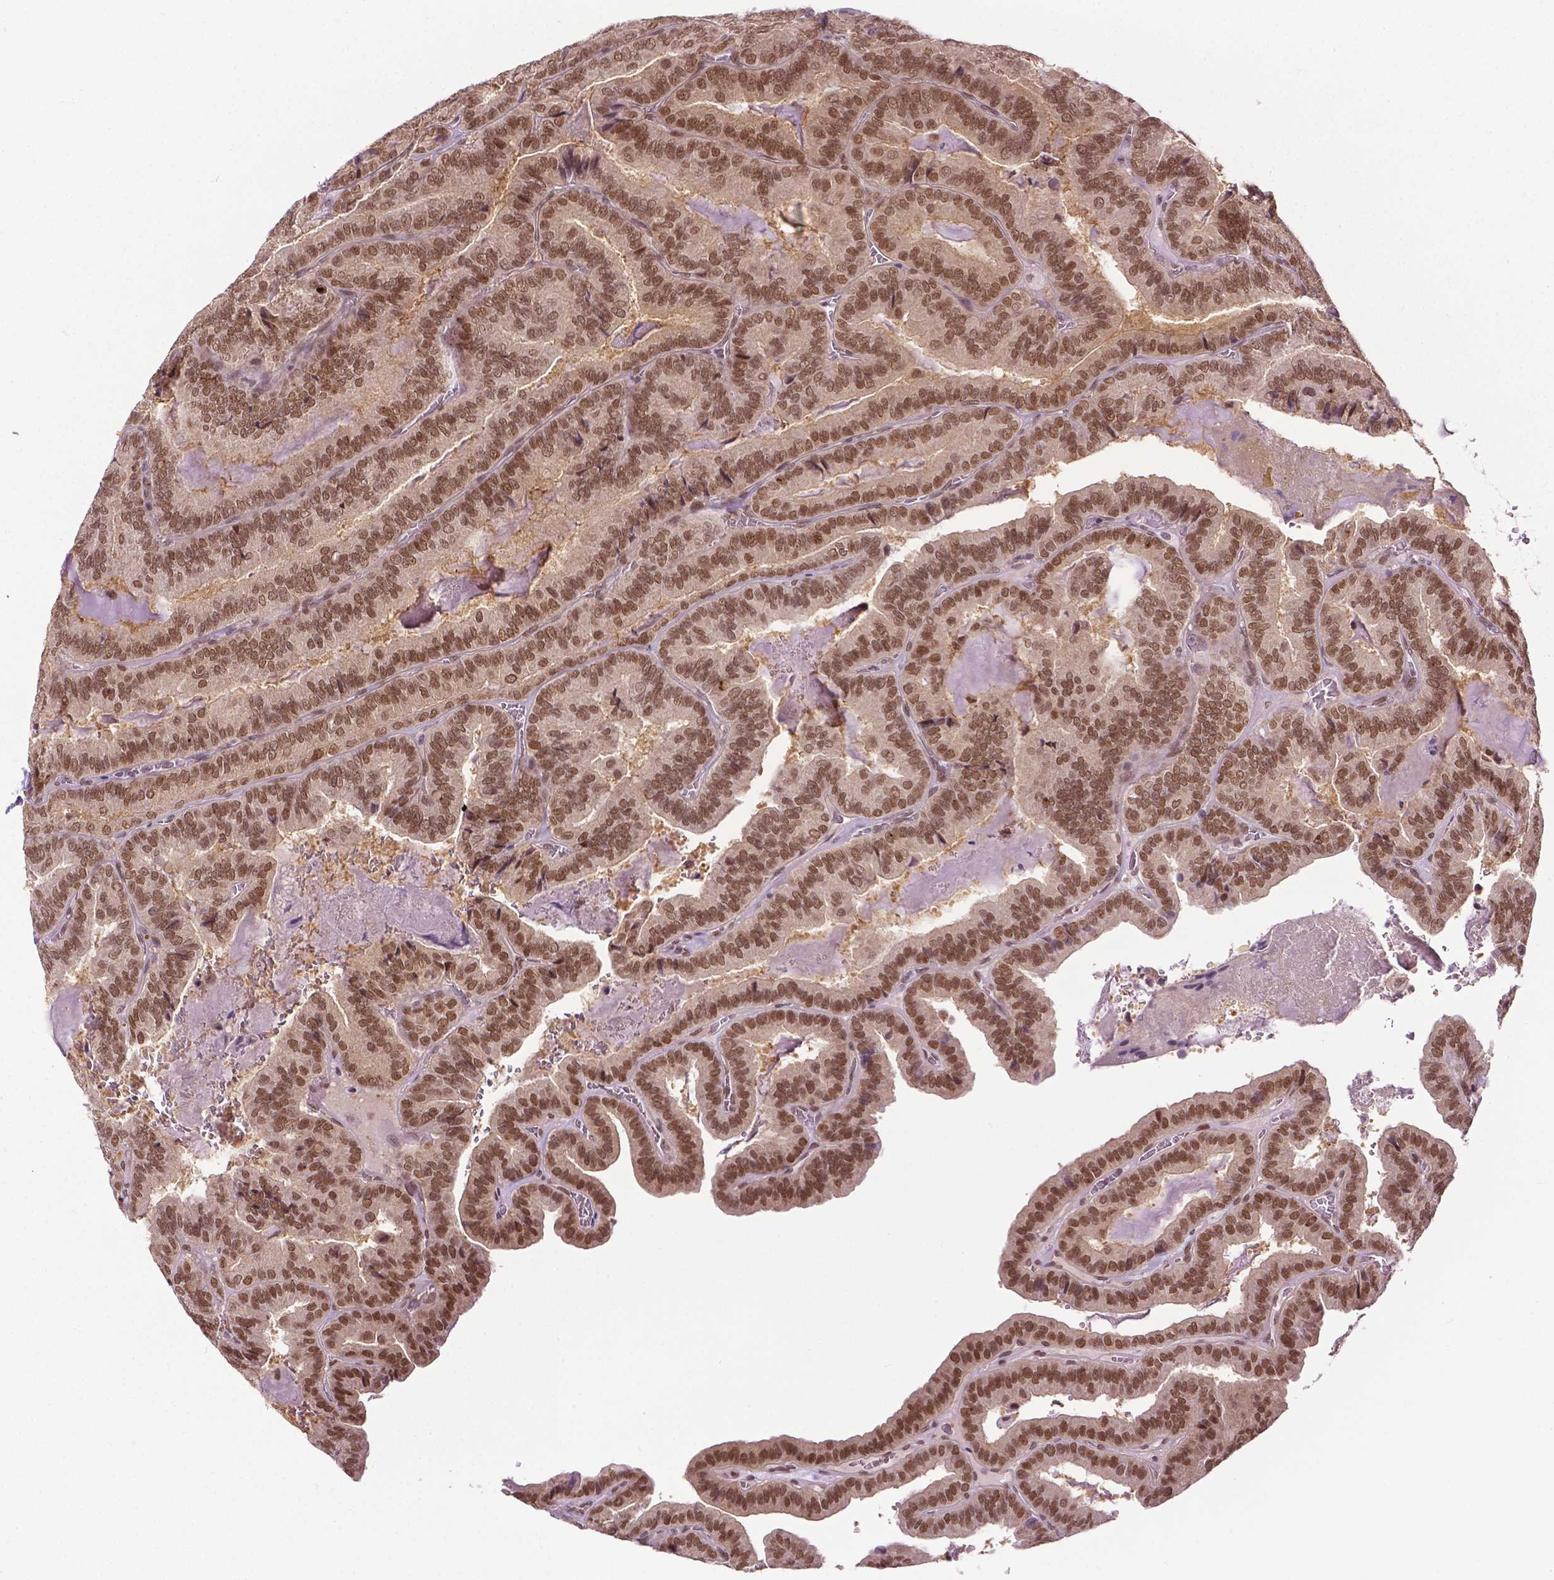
{"staining": {"intensity": "moderate", "quantity": ">75%", "location": "nuclear"}, "tissue": "thyroid cancer", "cell_type": "Tumor cells", "image_type": "cancer", "snomed": [{"axis": "morphology", "description": "Papillary adenocarcinoma, NOS"}, {"axis": "topography", "description": "Thyroid gland"}], "caption": "Human papillary adenocarcinoma (thyroid) stained with a protein marker demonstrates moderate staining in tumor cells.", "gene": "UBQLN4", "patient": {"sex": "female", "age": 75}}